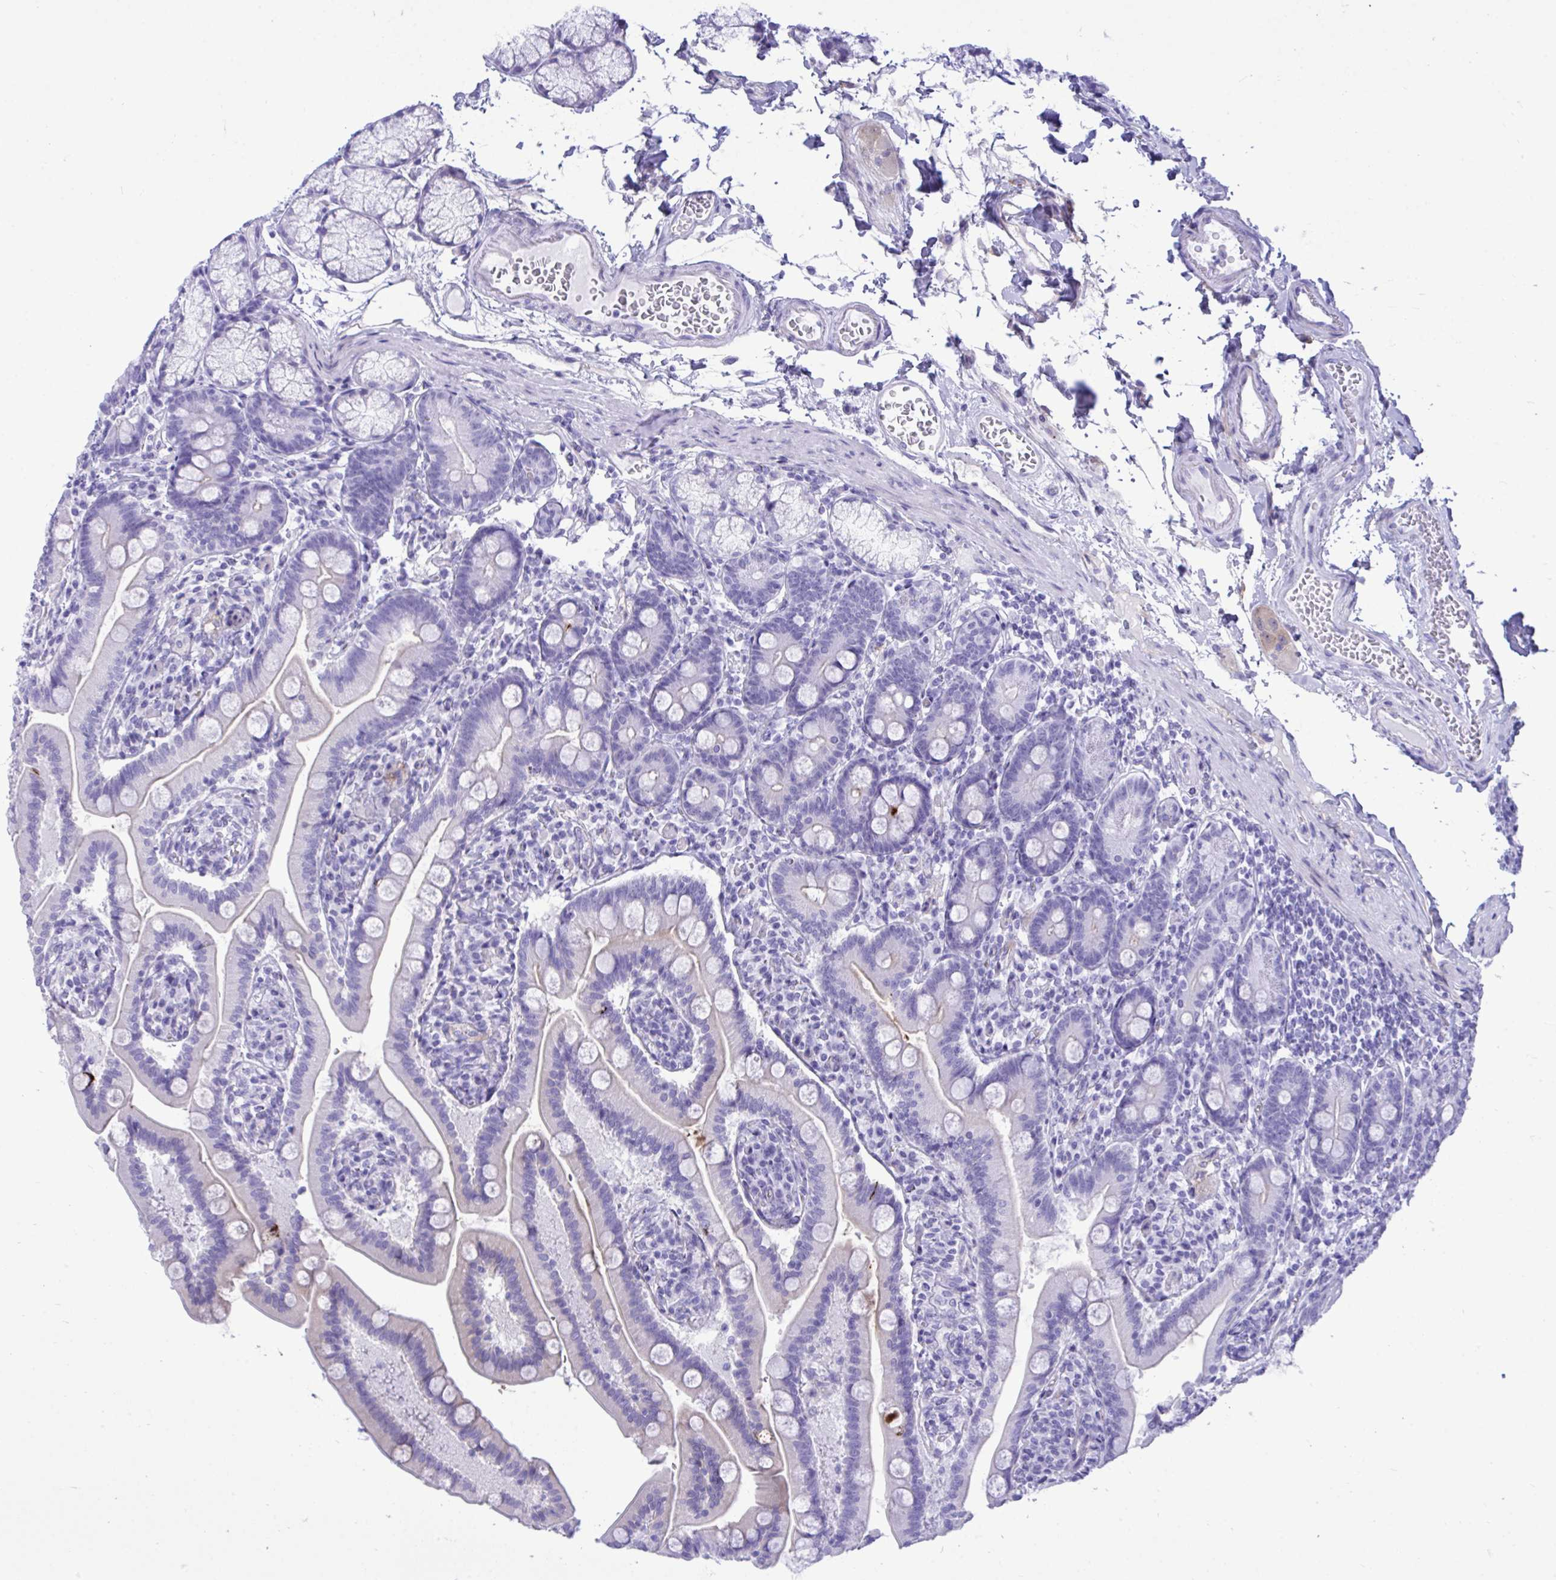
{"staining": {"intensity": "negative", "quantity": "none", "location": "none"}, "tissue": "duodenum", "cell_type": "Glandular cells", "image_type": "normal", "snomed": [{"axis": "morphology", "description": "Normal tissue, NOS"}, {"axis": "topography", "description": "Duodenum"}], "caption": "The micrograph exhibits no significant positivity in glandular cells of duodenum.", "gene": "BEX5", "patient": {"sex": "female", "age": 67}}